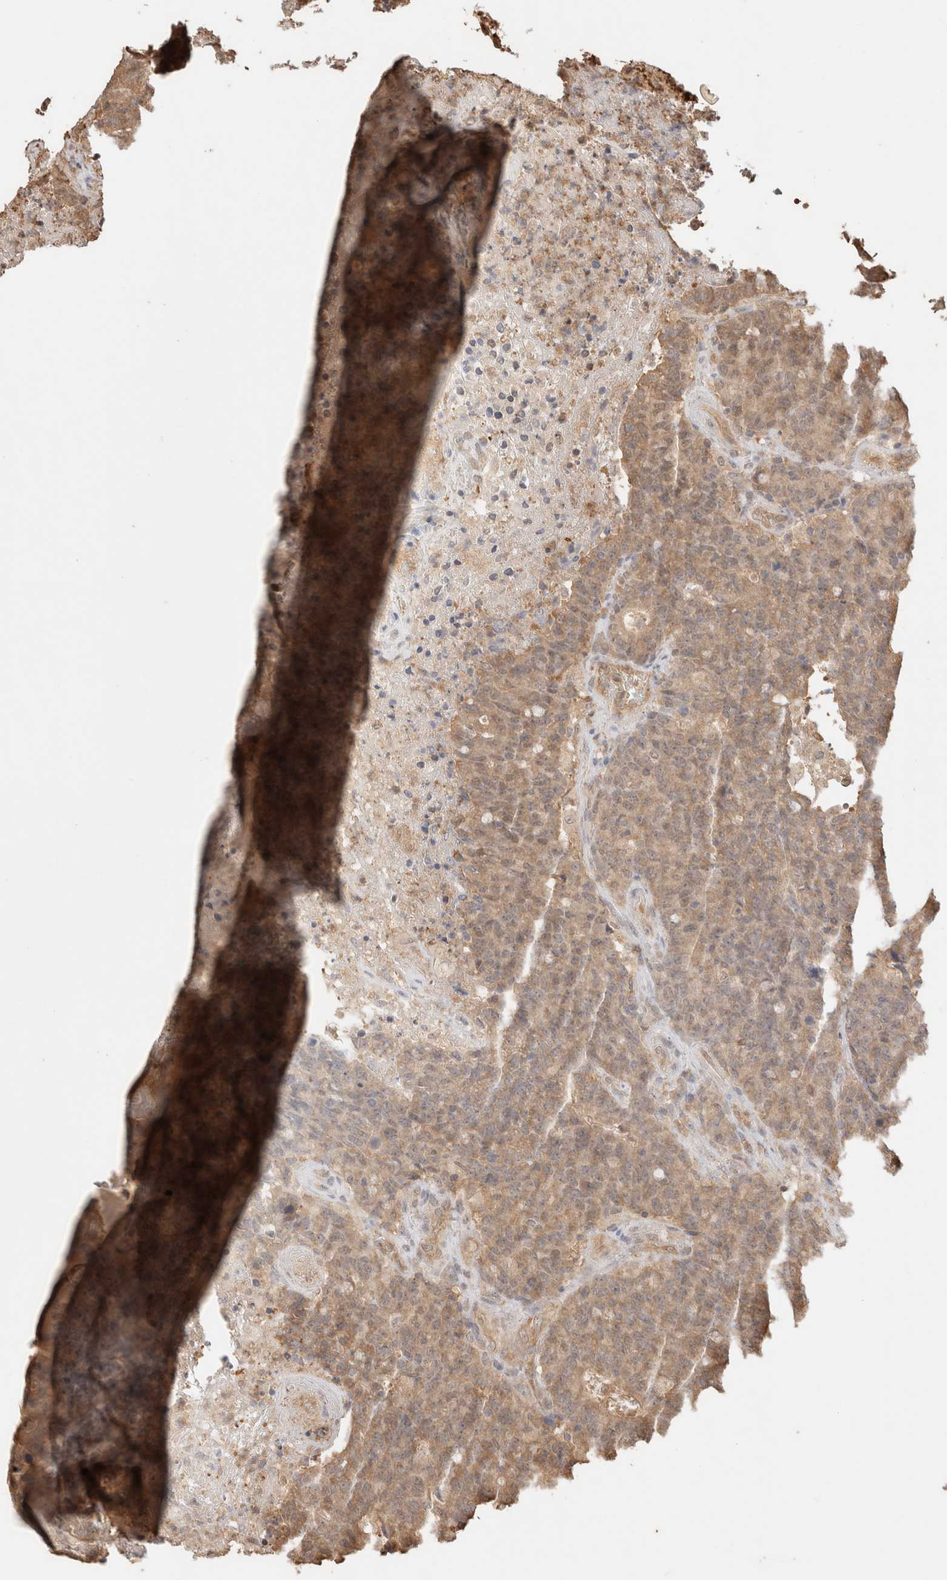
{"staining": {"intensity": "moderate", "quantity": ">75%", "location": "cytoplasmic/membranous,nuclear"}, "tissue": "colorectal cancer", "cell_type": "Tumor cells", "image_type": "cancer", "snomed": [{"axis": "morphology", "description": "Normal tissue, NOS"}, {"axis": "morphology", "description": "Adenocarcinoma, NOS"}, {"axis": "topography", "description": "Colon"}], "caption": "Immunohistochemistry of human colorectal cancer (adenocarcinoma) reveals medium levels of moderate cytoplasmic/membranous and nuclear staining in about >75% of tumor cells.", "gene": "YWHAH", "patient": {"sex": "female", "age": 75}}